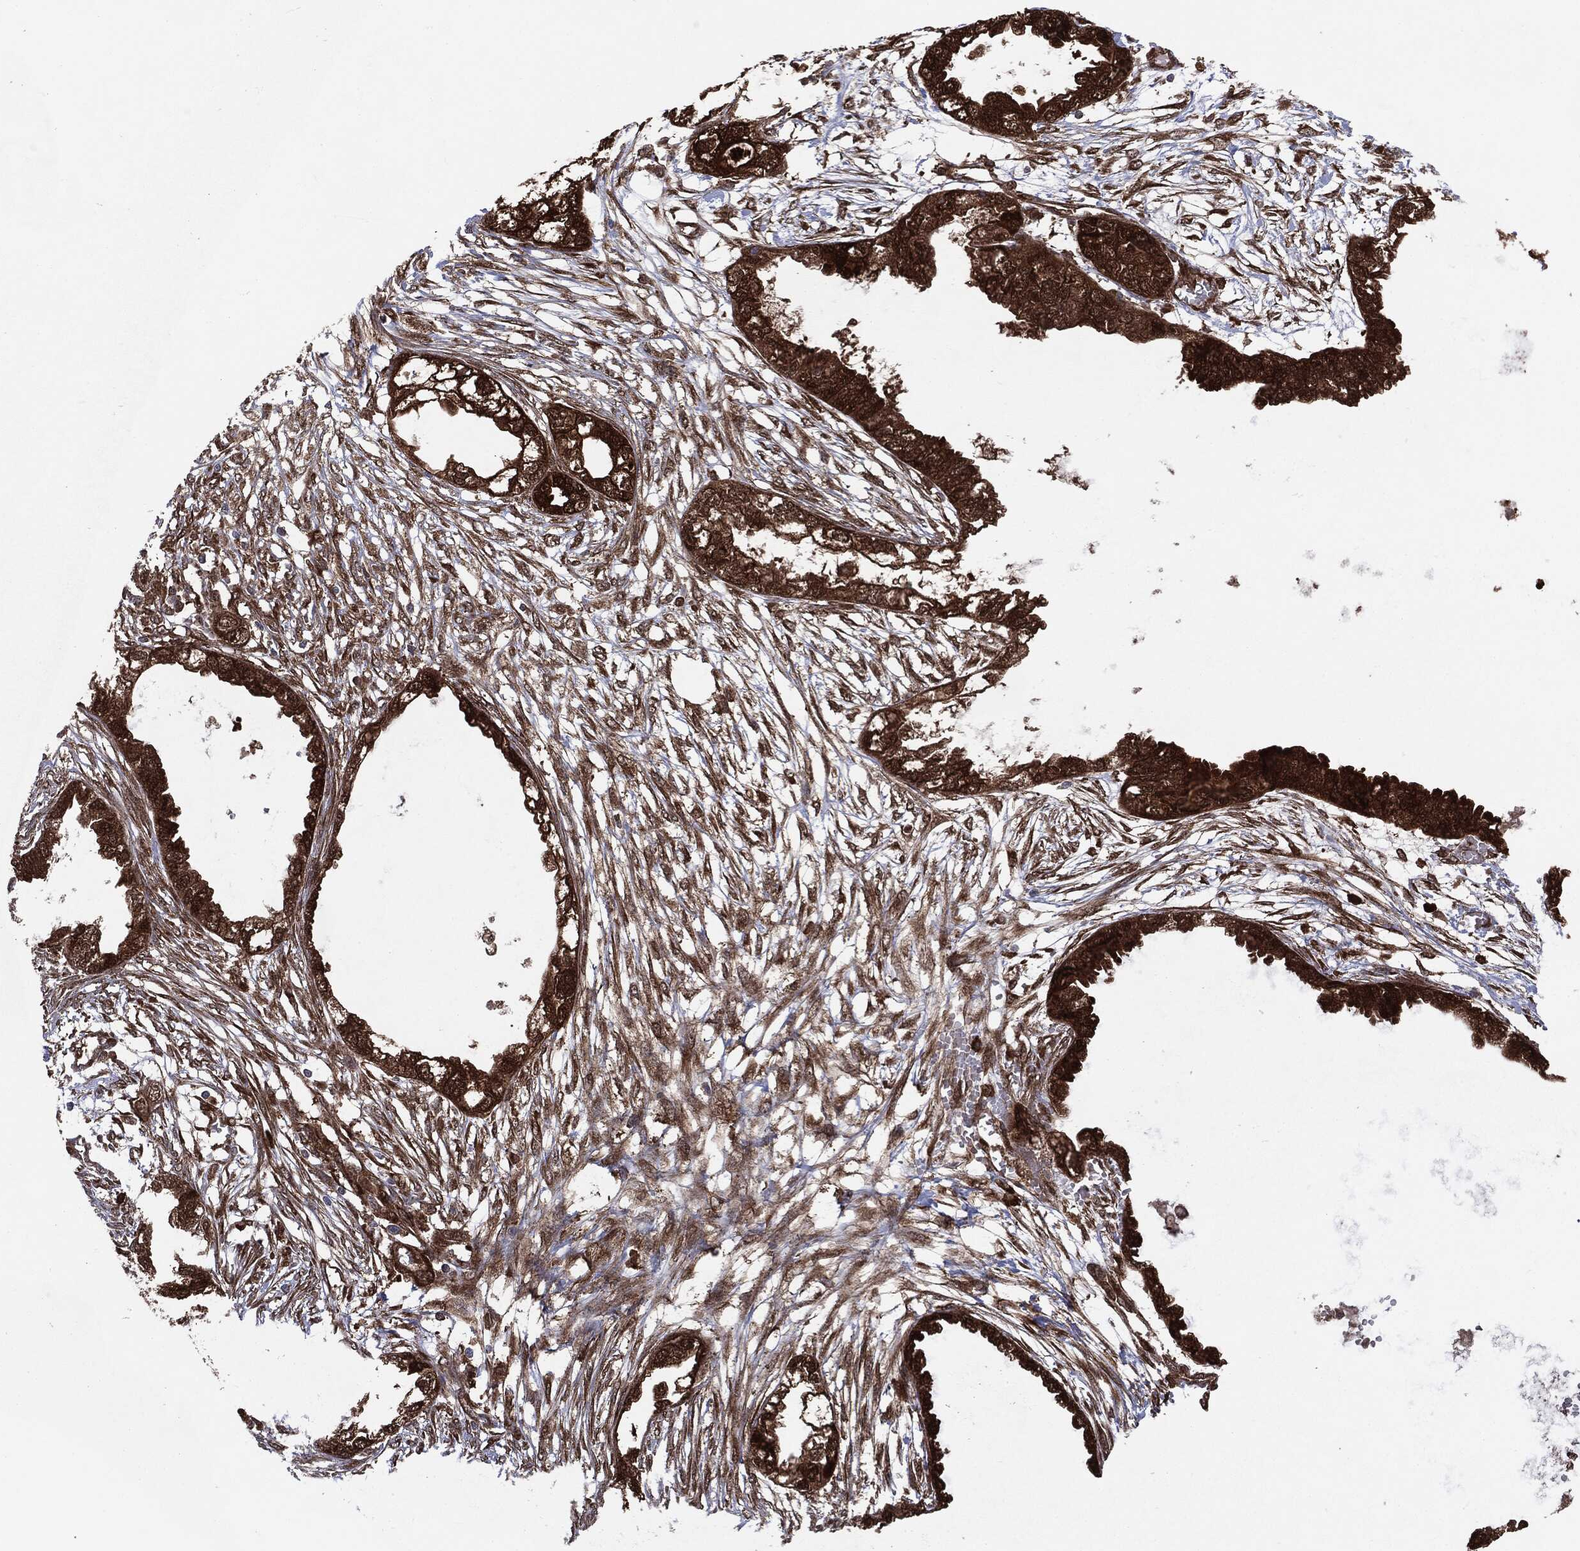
{"staining": {"intensity": "strong", "quantity": ">75%", "location": "cytoplasmic/membranous"}, "tissue": "endometrial cancer", "cell_type": "Tumor cells", "image_type": "cancer", "snomed": [{"axis": "morphology", "description": "Adenocarcinoma, NOS"}, {"axis": "morphology", "description": "Adenocarcinoma, metastatic, NOS"}, {"axis": "topography", "description": "Adipose tissue"}, {"axis": "topography", "description": "Endometrium"}], "caption": "High-power microscopy captured an immunohistochemistry micrograph of endometrial adenocarcinoma, revealing strong cytoplasmic/membranous expression in about >75% of tumor cells. (DAB (3,3'-diaminobenzidine) = brown stain, brightfield microscopy at high magnification).", "gene": "NME1", "patient": {"sex": "female", "age": 67}}